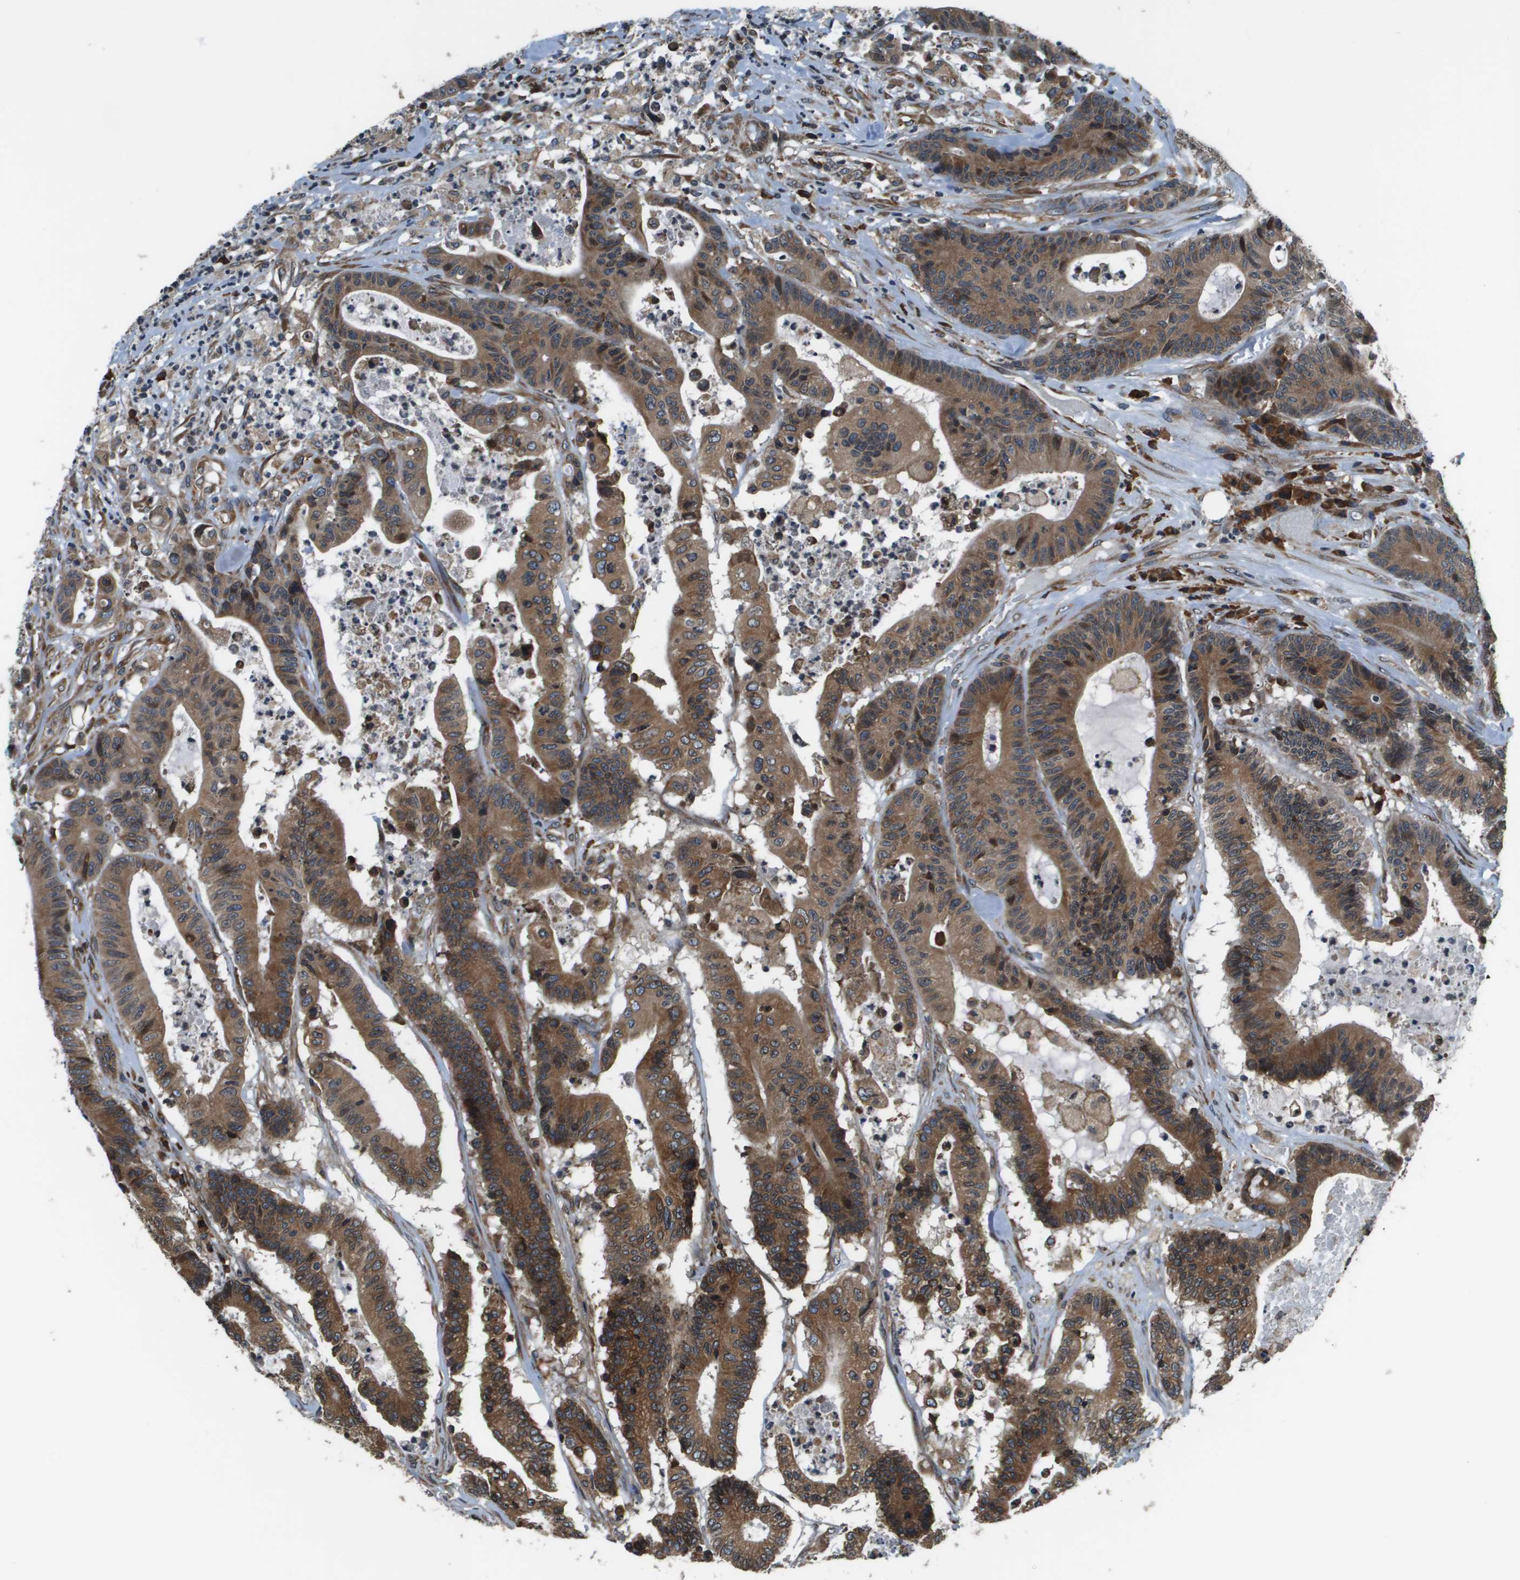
{"staining": {"intensity": "moderate", "quantity": ">75%", "location": "cytoplasmic/membranous"}, "tissue": "colorectal cancer", "cell_type": "Tumor cells", "image_type": "cancer", "snomed": [{"axis": "morphology", "description": "Adenocarcinoma, NOS"}, {"axis": "topography", "description": "Colon"}], "caption": "Colorectal adenocarcinoma stained with a protein marker shows moderate staining in tumor cells.", "gene": "SEC62", "patient": {"sex": "female", "age": 84}}